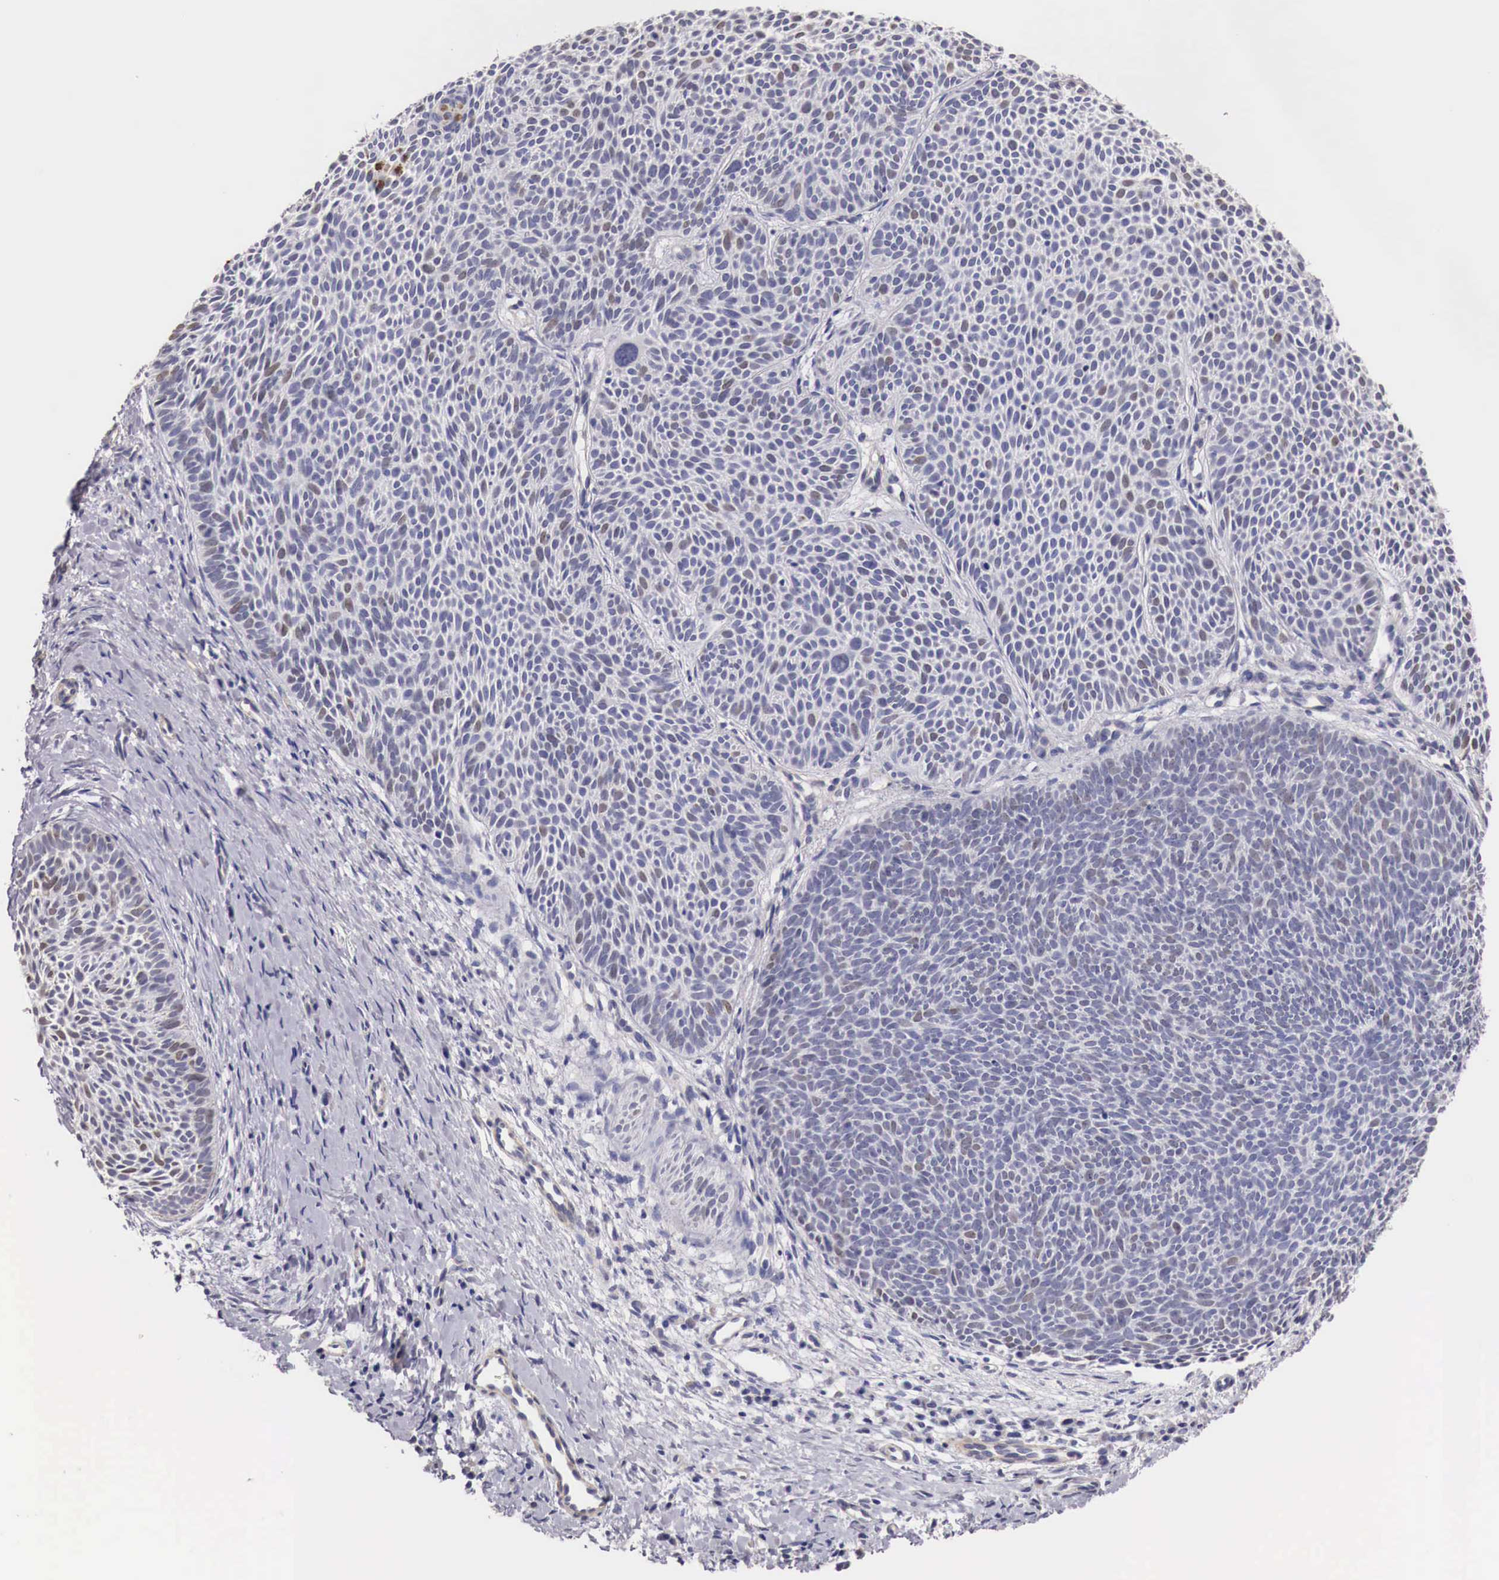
{"staining": {"intensity": "negative", "quantity": "none", "location": "none"}, "tissue": "skin cancer", "cell_type": "Tumor cells", "image_type": "cancer", "snomed": [{"axis": "morphology", "description": "Basal cell carcinoma"}, {"axis": "topography", "description": "Skin"}], "caption": "IHC of human skin cancer exhibits no positivity in tumor cells.", "gene": "ENOX2", "patient": {"sex": "male", "age": 84}}